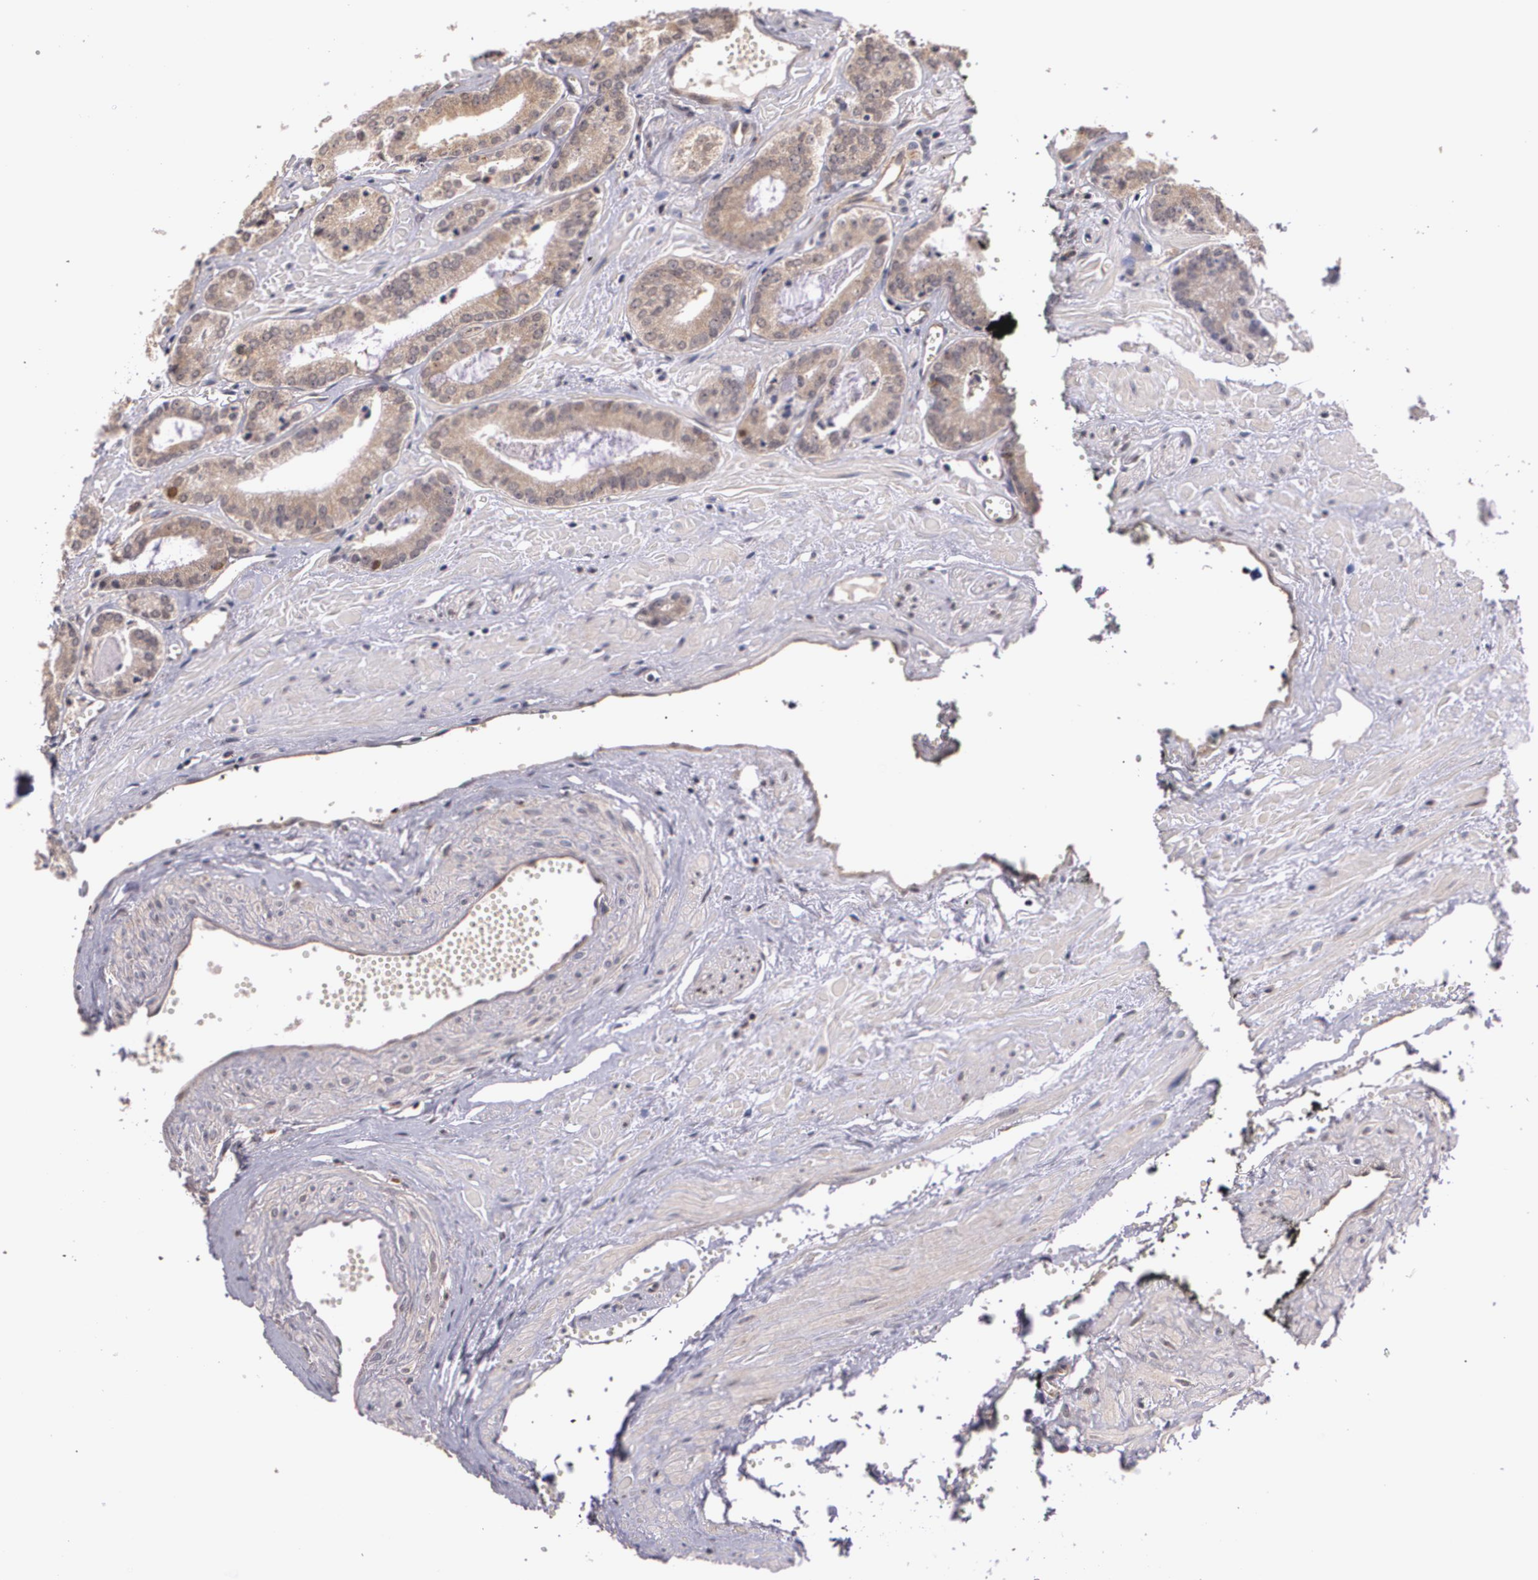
{"staining": {"intensity": "weak", "quantity": "25%-75%", "location": "cytoplasmic/membranous,nuclear"}, "tissue": "prostate cancer", "cell_type": "Tumor cells", "image_type": "cancer", "snomed": [{"axis": "morphology", "description": "Adenocarcinoma, High grade"}, {"axis": "topography", "description": "Prostate"}], "caption": "Adenocarcinoma (high-grade) (prostate) tissue displays weak cytoplasmic/membranous and nuclear expression in approximately 25%-75% of tumor cells The staining was performed using DAB (3,3'-diaminobenzidine) to visualize the protein expression in brown, while the nuclei were stained in blue with hematoxylin (Magnification: 20x).", "gene": "BRCA1", "patient": {"sex": "male", "age": 56}}